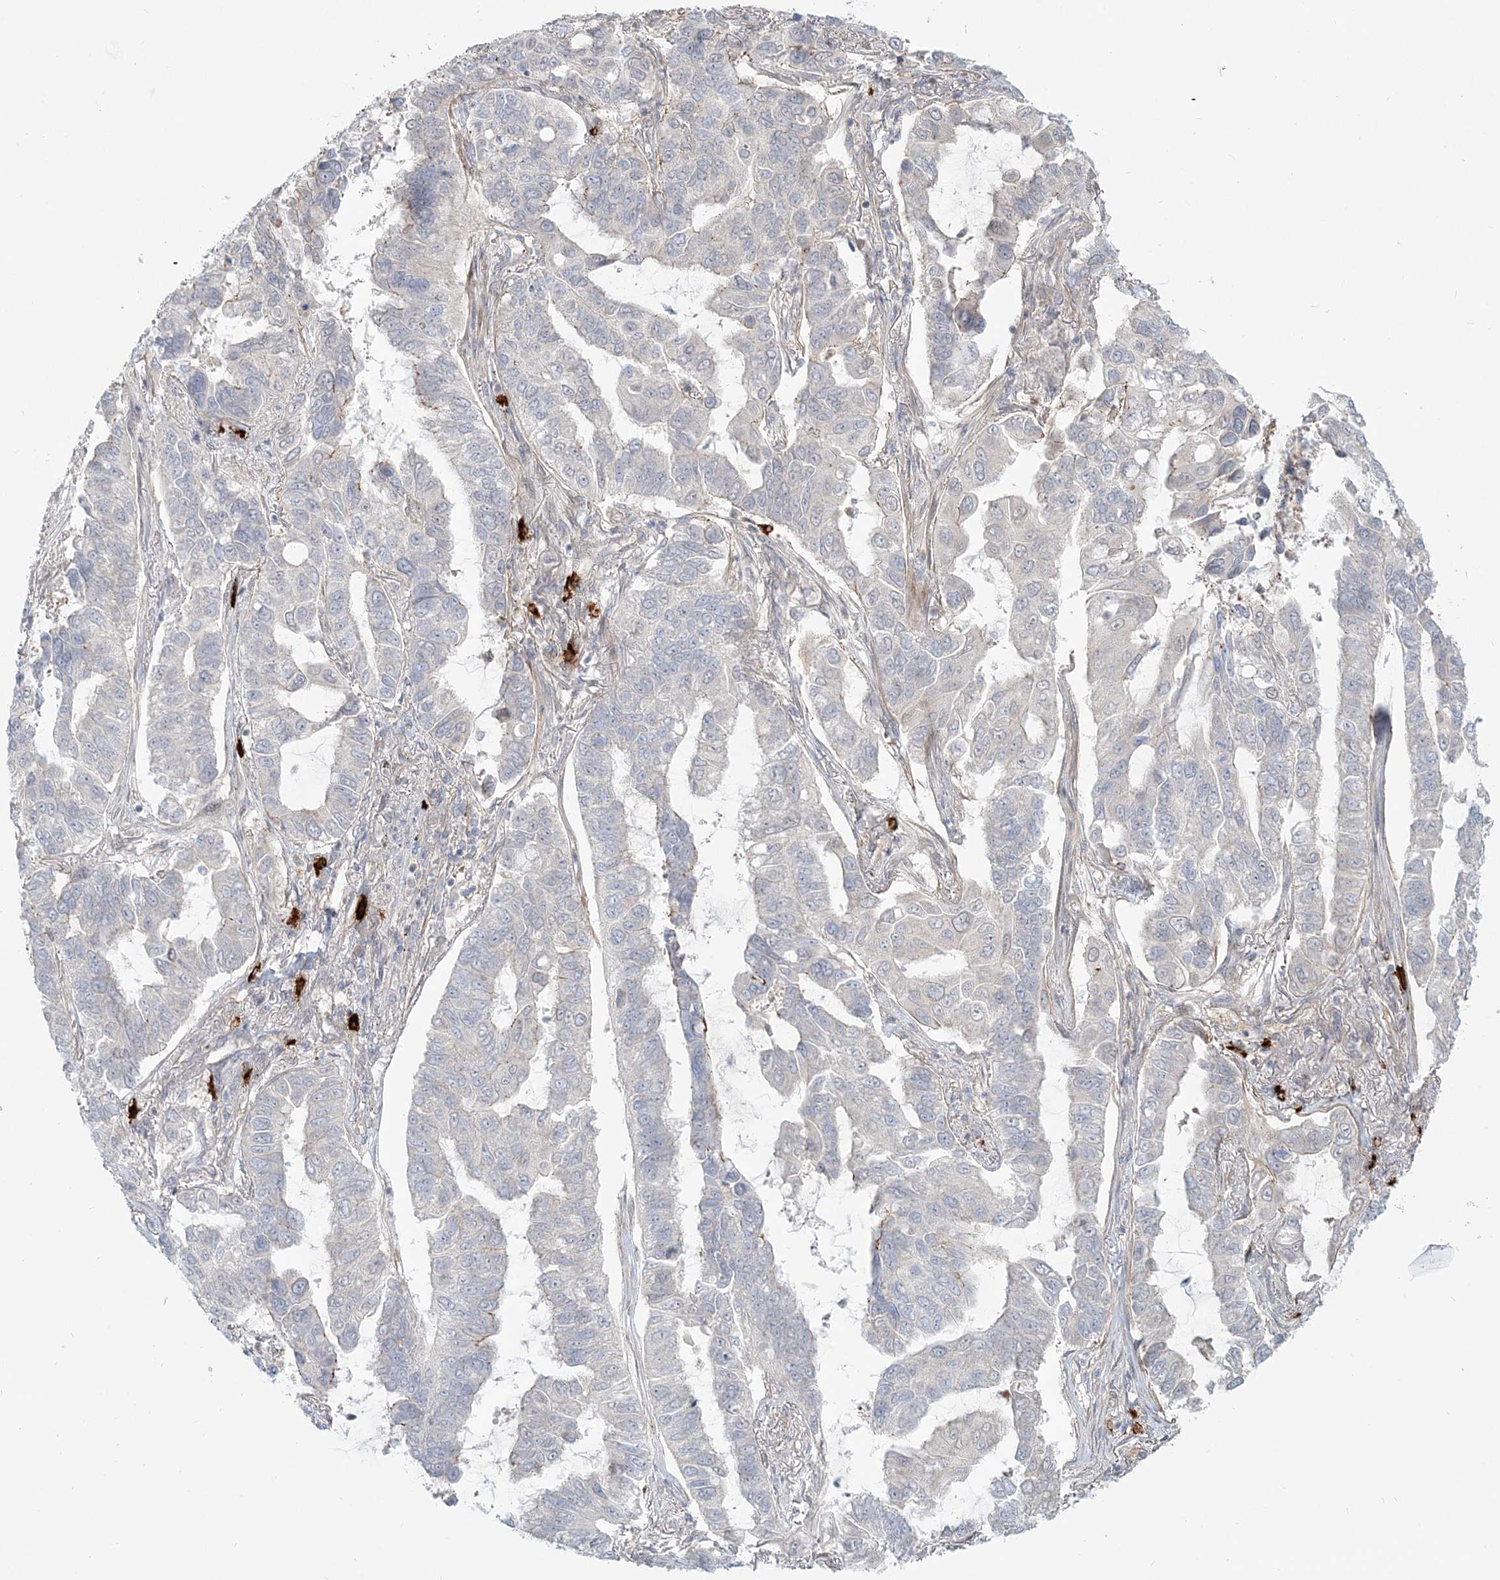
{"staining": {"intensity": "negative", "quantity": "none", "location": "none"}, "tissue": "lung cancer", "cell_type": "Tumor cells", "image_type": "cancer", "snomed": [{"axis": "morphology", "description": "Adenocarcinoma, NOS"}, {"axis": "topography", "description": "Lung"}], "caption": "A high-resolution image shows immunohistochemistry (IHC) staining of adenocarcinoma (lung), which reveals no significant staining in tumor cells. (DAB (3,3'-diaminobenzidine) immunohistochemistry, high magnification).", "gene": "SH3PXD2A", "patient": {"sex": "male", "age": 64}}